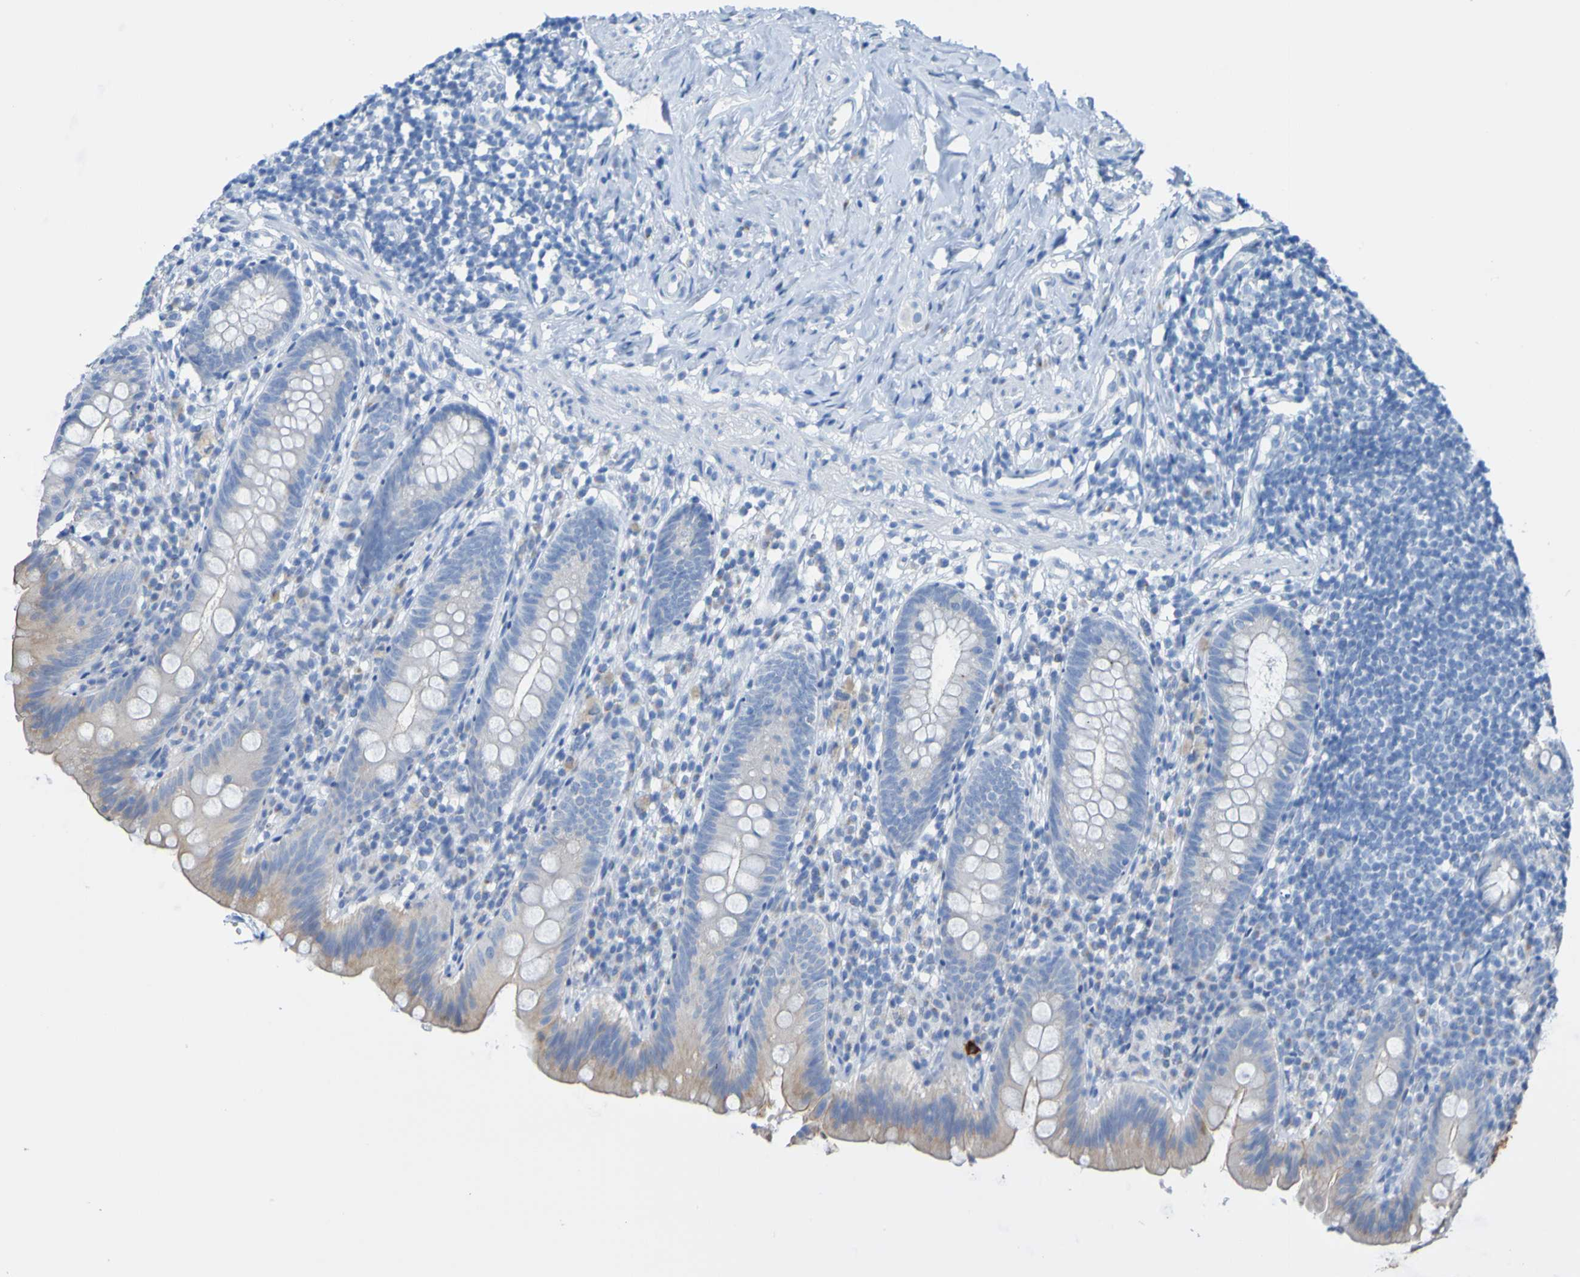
{"staining": {"intensity": "weak", "quantity": "25%-75%", "location": "cytoplasmic/membranous"}, "tissue": "appendix", "cell_type": "Glandular cells", "image_type": "normal", "snomed": [{"axis": "morphology", "description": "Normal tissue, NOS"}, {"axis": "topography", "description": "Appendix"}], "caption": "Protein staining of benign appendix displays weak cytoplasmic/membranous positivity in about 25%-75% of glandular cells. The protein is shown in brown color, while the nuclei are stained blue.", "gene": "ACMSD", "patient": {"sex": "male", "age": 52}}